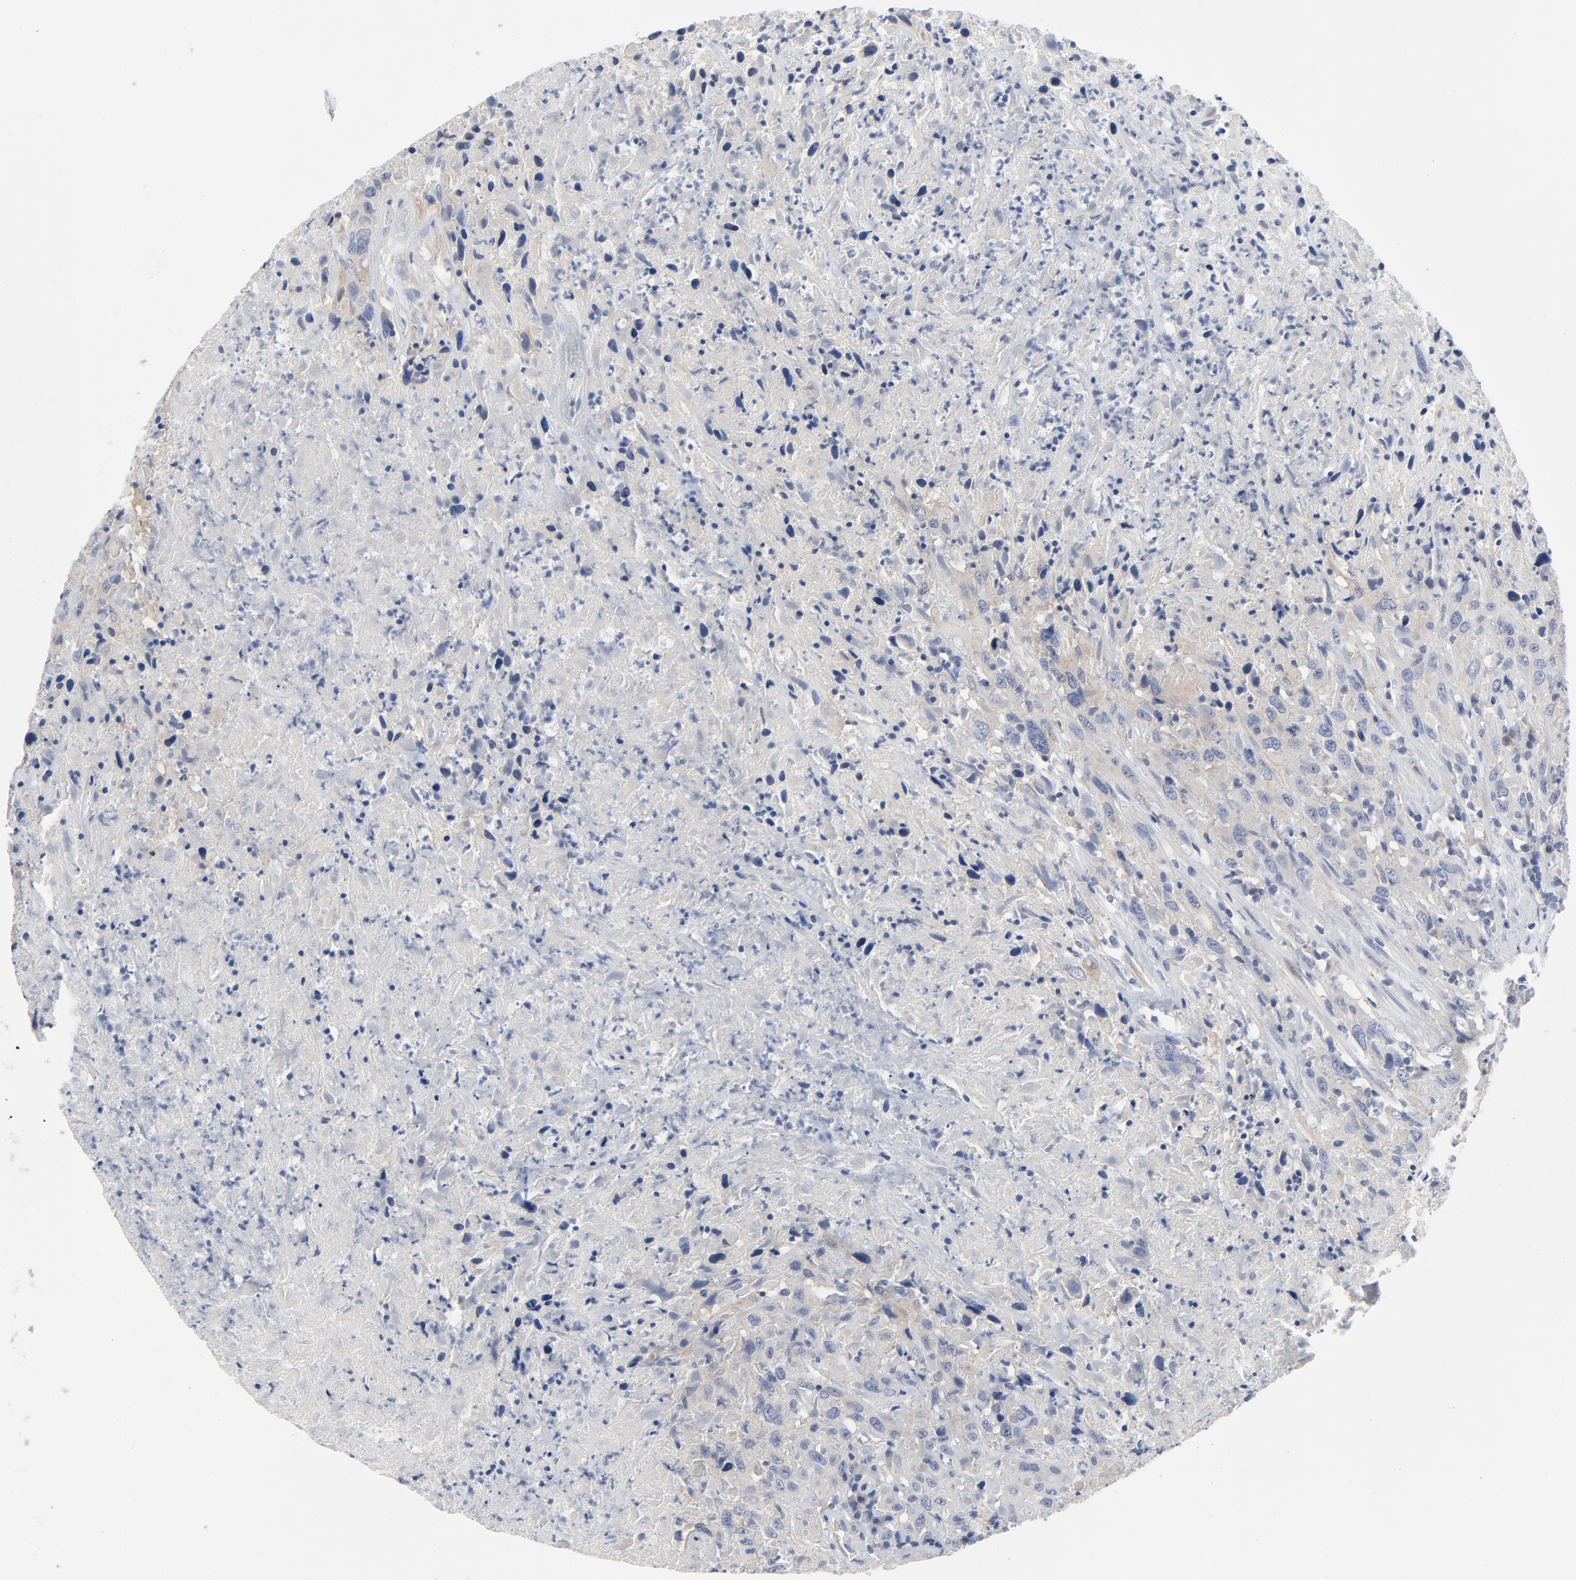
{"staining": {"intensity": "weak", "quantity": ">75%", "location": "cytoplasmic/membranous"}, "tissue": "urothelial cancer", "cell_type": "Tumor cells", "image_type": "cancer", "snomed": [{"axis": "morphology", "description": "Urothelial carcinoma, High grade"}, {"axis": "topography", "description": "Urinary bladder"}], "caption": "A brown stain highlights weak cytoplasmic/membranous expression of a protein in urothelial carcinoma (high-grade) tumor cells.", "gene": "DYNLT3", "patient": {"sex": "male", "age": 61}}